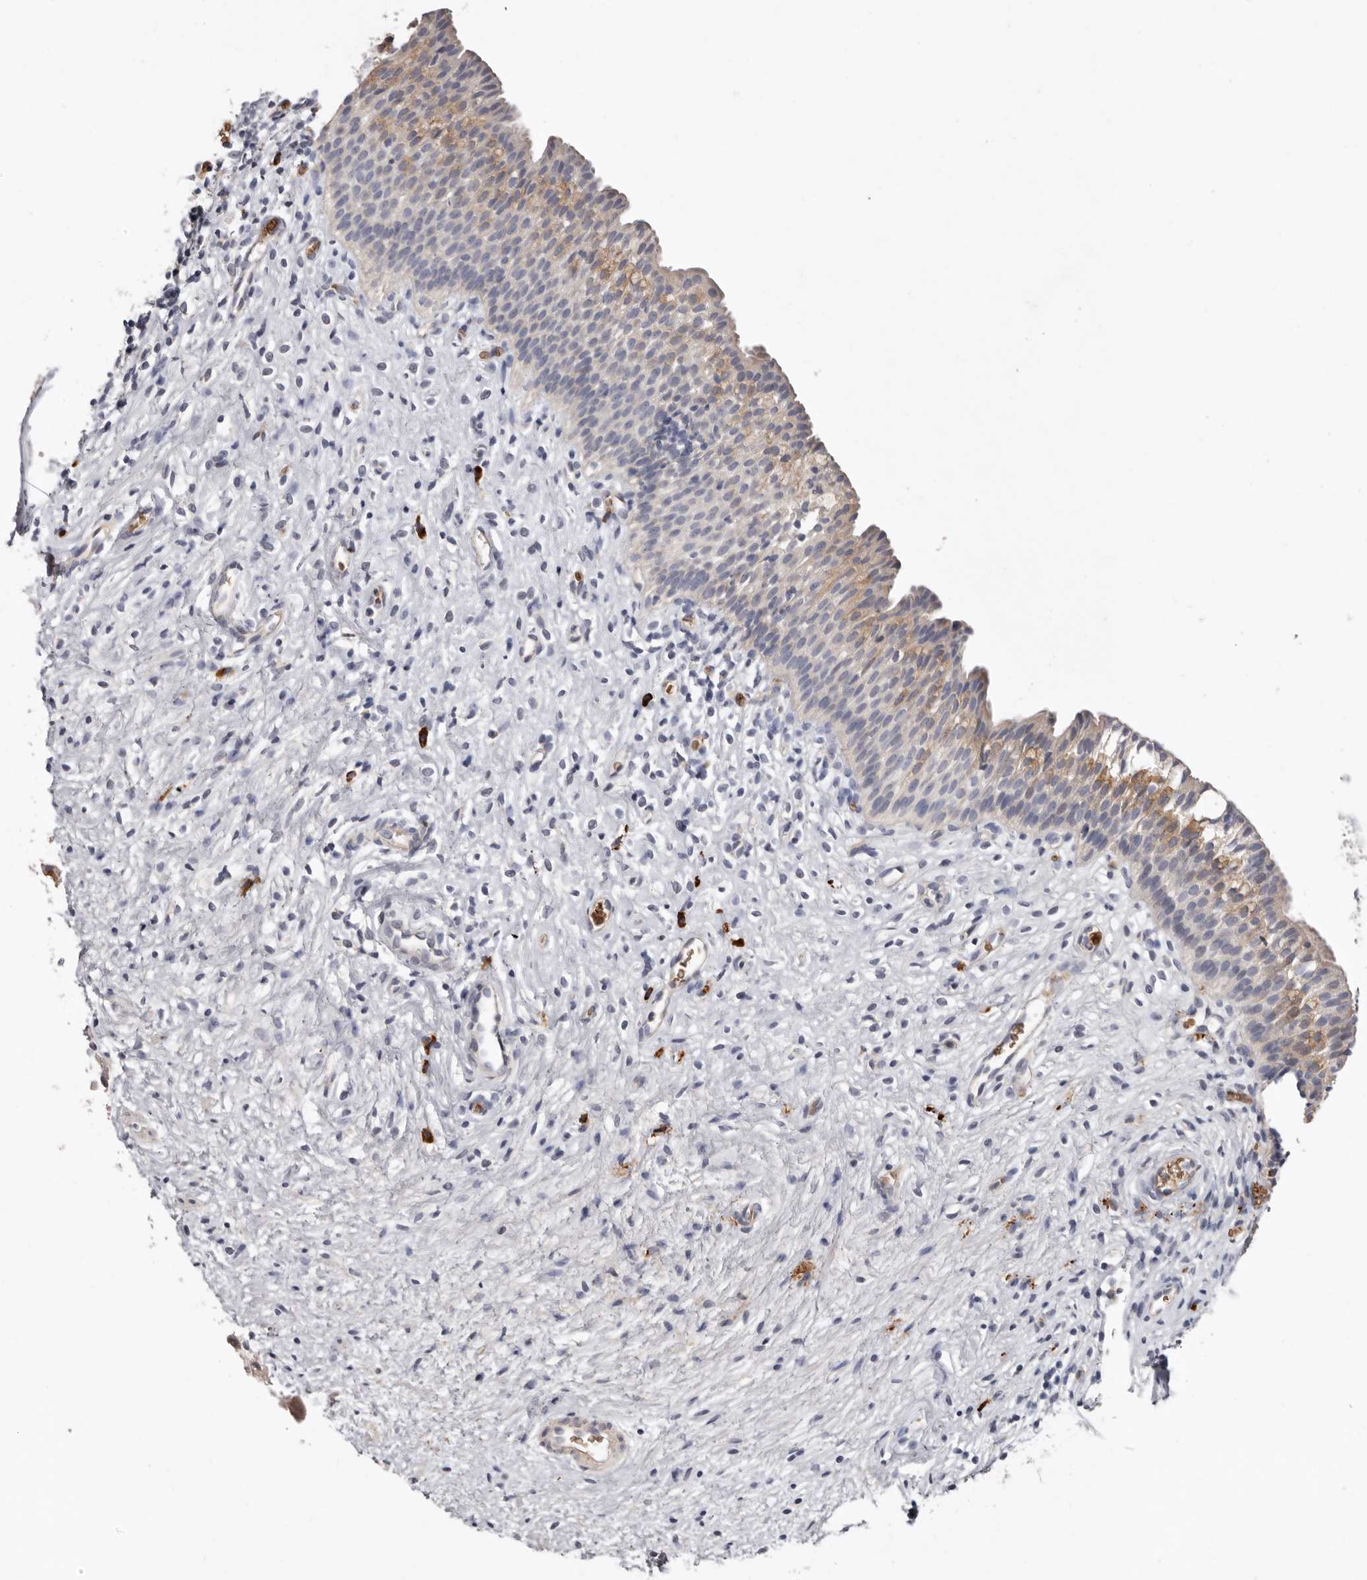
{"staining": {"intensity": "moderate", "quantity": "<25%", "location": "cytoplasmic/membranous"}, "tissue": "urinary bladder", "cell_type": "Urothelial cells", "image_type": "normal", "snomed": [{"axis": "morphology", "description": "Normal tissue, NOS"}, {"axis": "topography", "description": "Urinary bladder"}], "caption": "A high-resolution micrograph shows immunohistochemistry staining of unremarkable urinary bladder, which shows moderate cytoplasmic/membranous positivity in approximately <25% of urothelial cells. (Stains: DAB (3,3'-diaminobenzidine) in brown, nuclei in blue, Microscopy: brightfield microscopy at high magnification).", "gene": "SPTA1", "patient": {"sex": "male", "age": 1}}